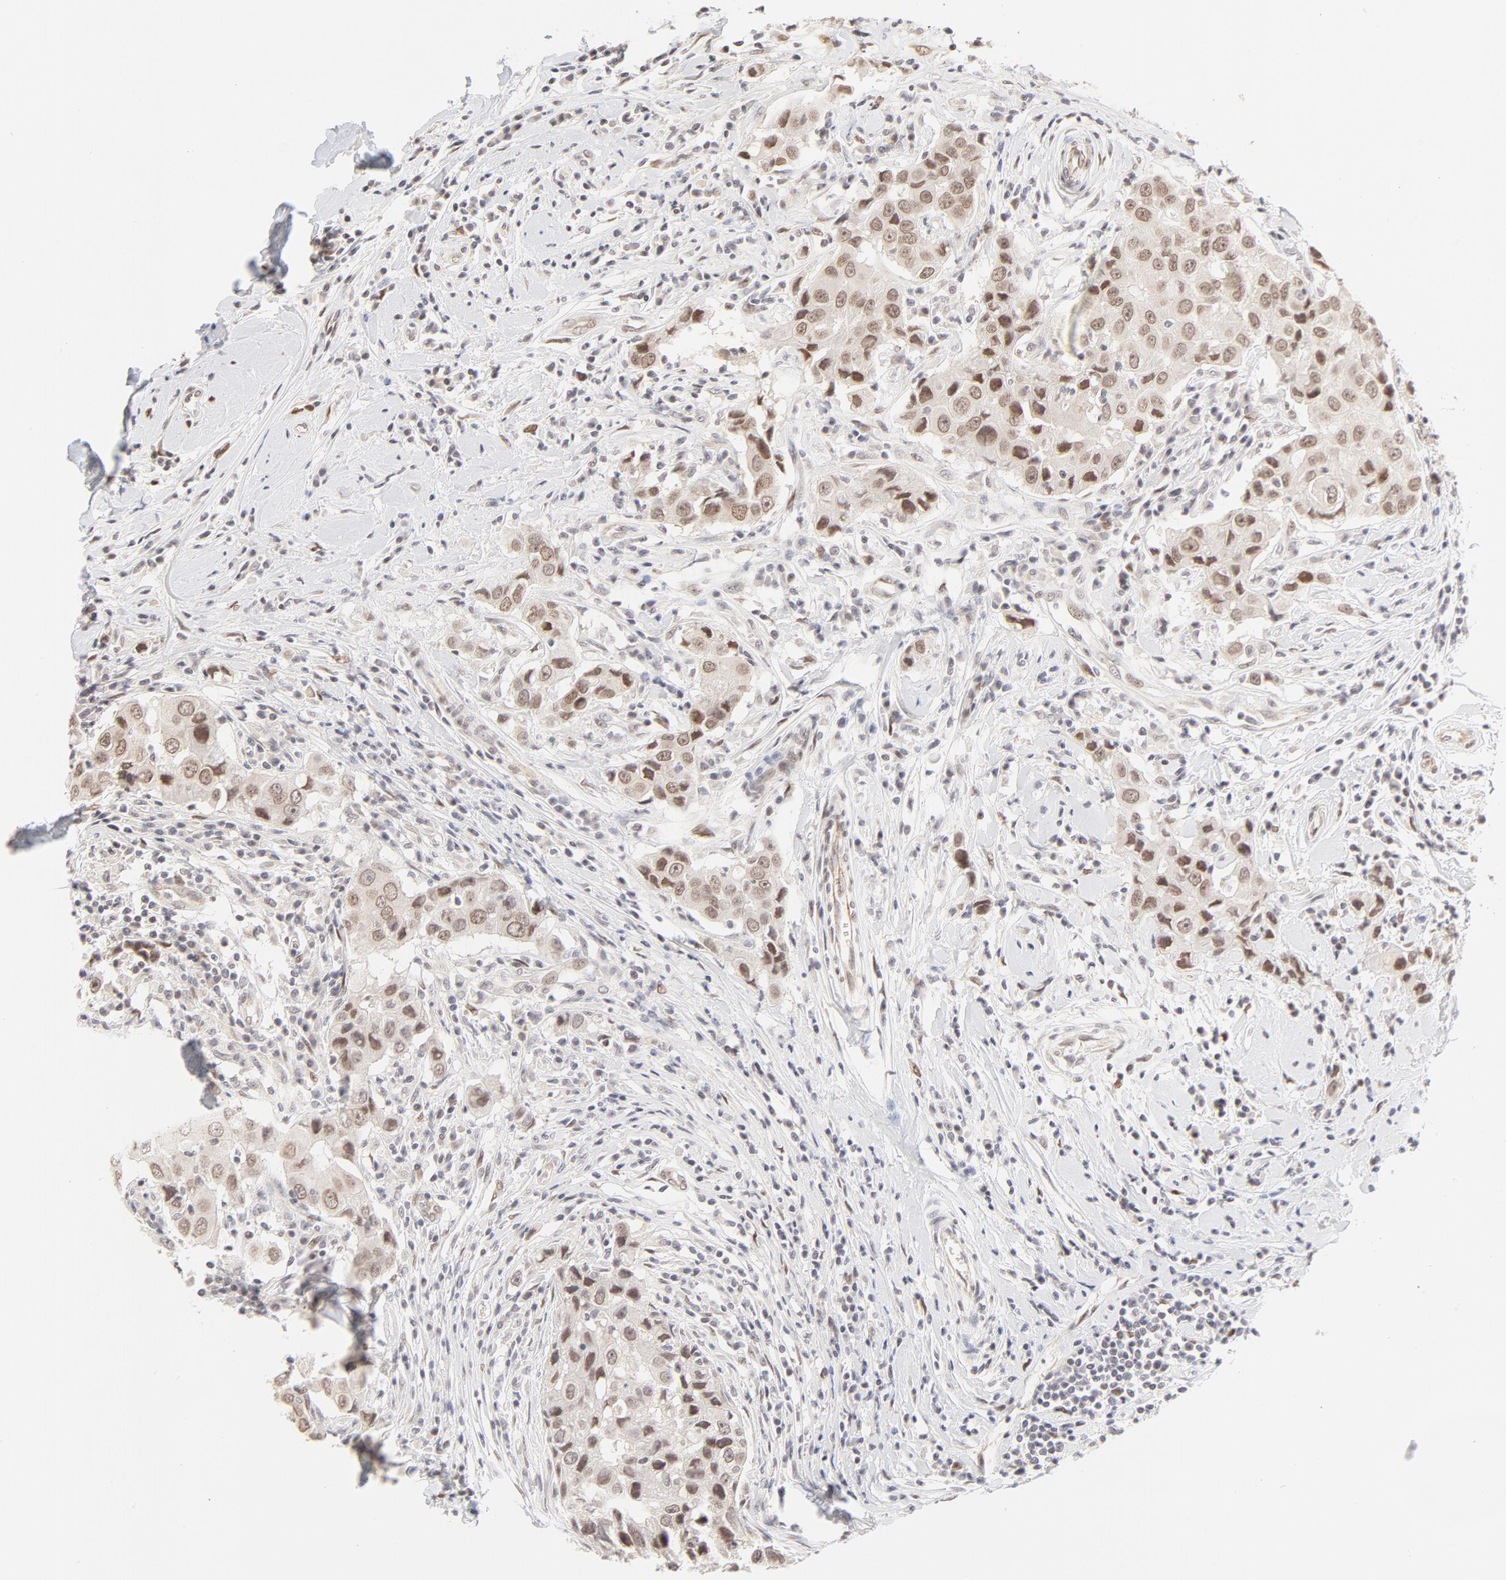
{"staining": {"intensity": "weak", "quantity": ">75%", "location": "nuclear"}, "tissue": "breast cancer", "cell_type": "Tumor cells", "image_type": "cancer", "snomed": [{"axis": "morphology", "description": "Duct carcinoma"}, {"axis": "topography", "description": "Breast"}], "caption": "Brown immunohistochemical staining in breast cancer reveals weak nuclear staining in about >75% of tumor cells. Nuclei are stained in blue.", "gene": "PBX3", "patient": {"sex": "female", "age": 27}}